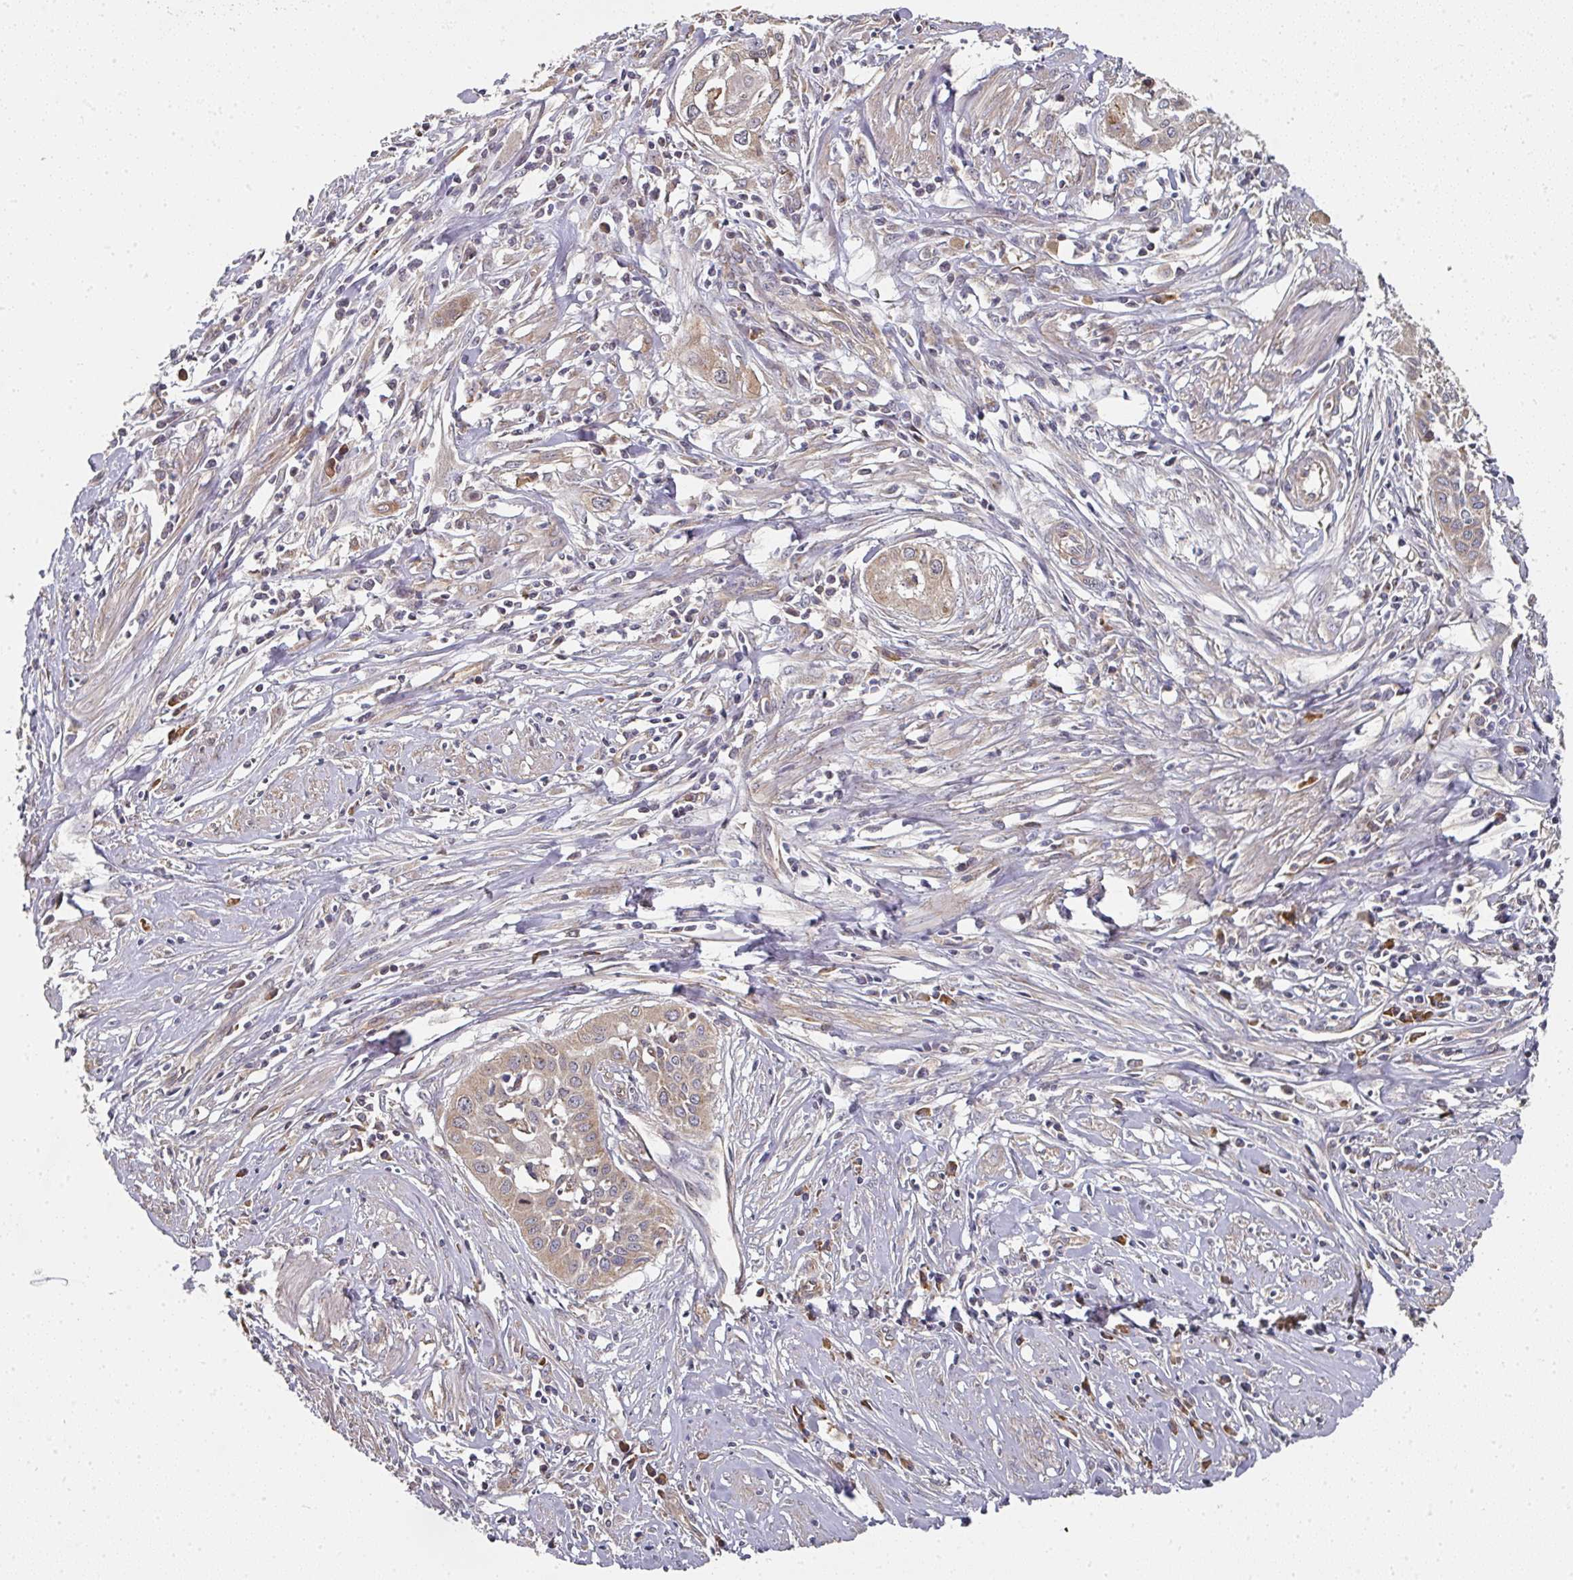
{"staining": {"intensity": "weak", "quantity": ">75%", "location": "cytoplasmic/membranous"}, "tissue": "cervical cancer", "cell_type": "Tumor cells", "image_type": "cancer", "snomed": [{"axis": "morphology", "description": "Squamous cell carcinoma, NOS"}, {"axis": "topography", "description": "Cervix"}], "caption": "About >75% of tumor cells in cervical cancer exhibit weak cytoplasmic/membranous protein expression as visualized by brown immunohistochemical staining.", "gene": "EDEM2", "patient": {"sex": "female", "age": 34}}